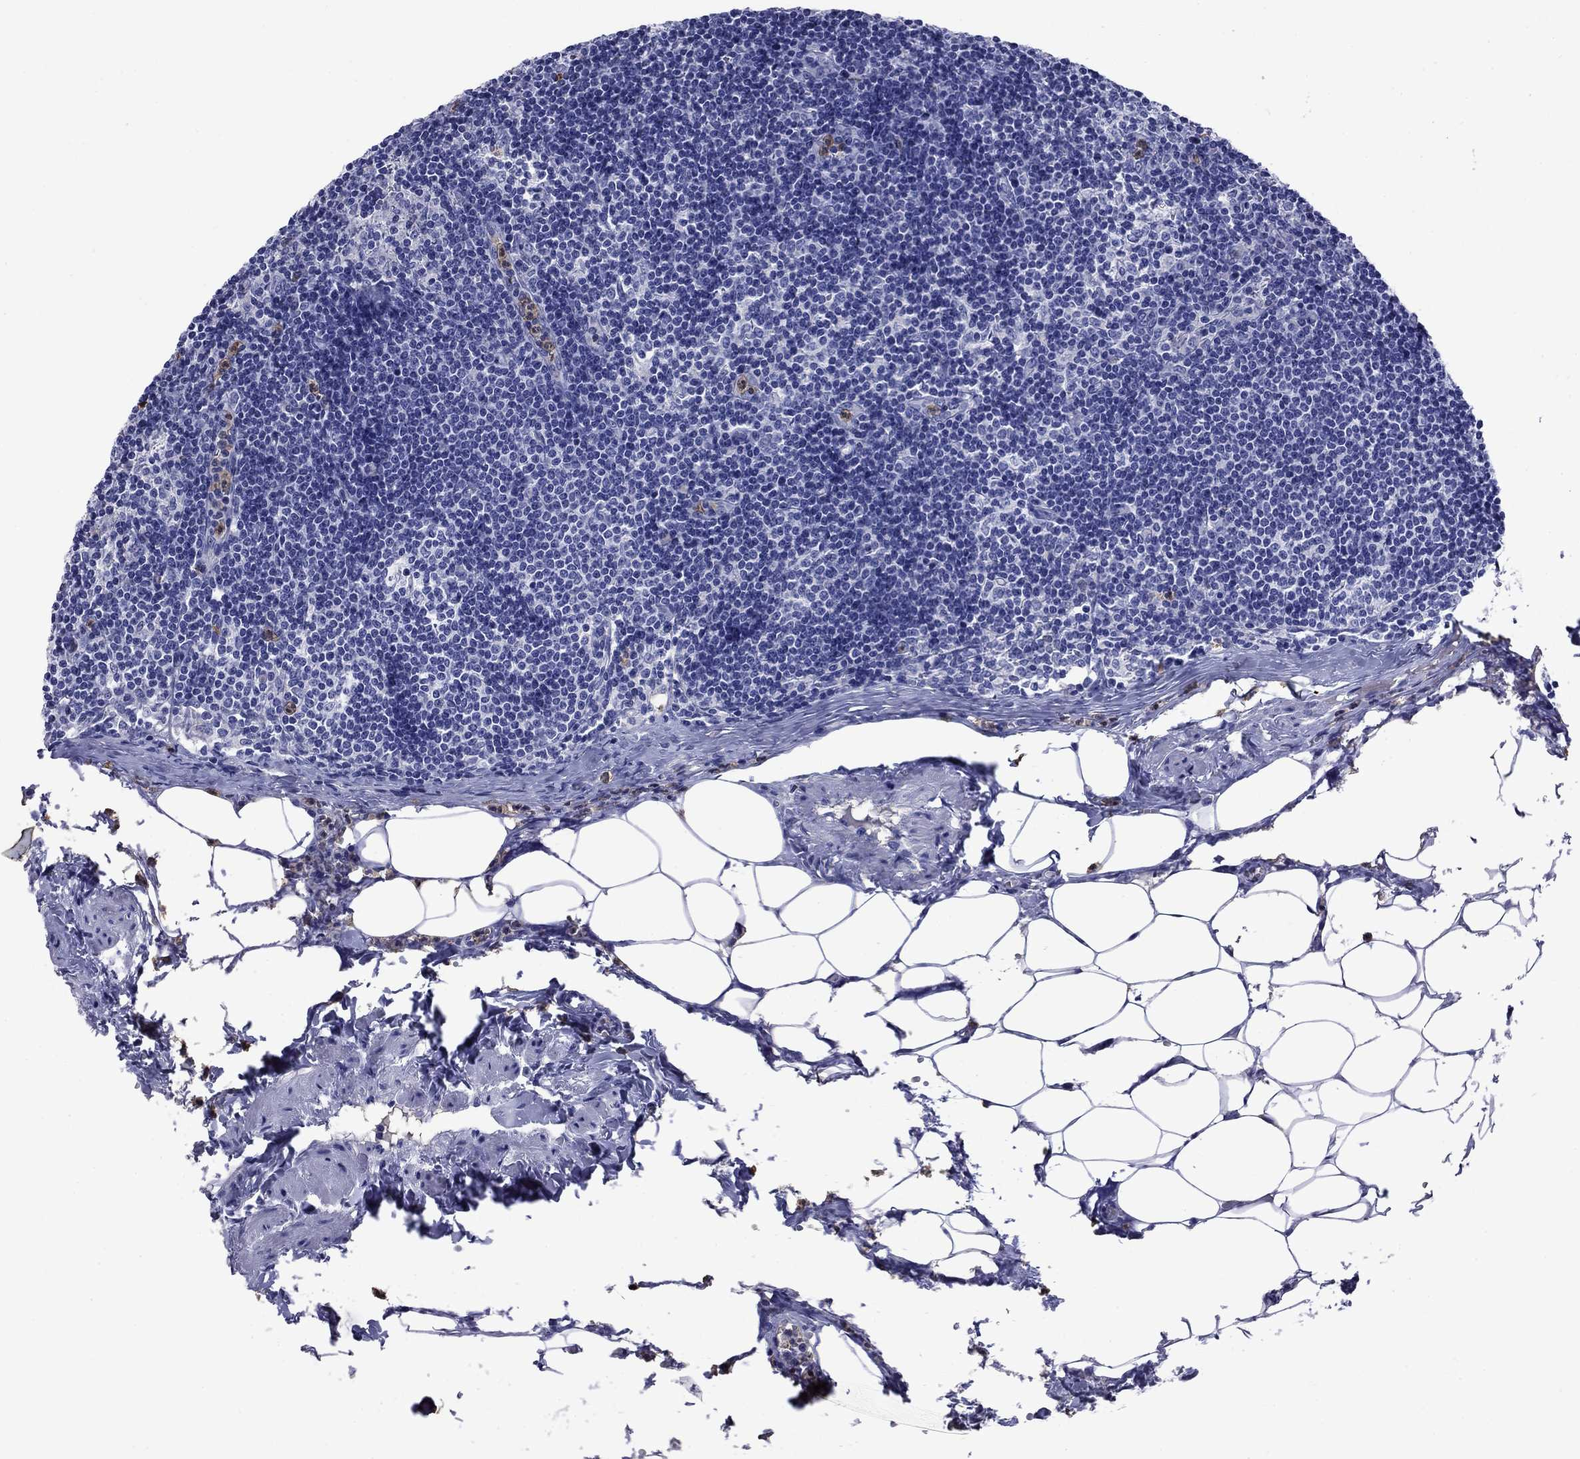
{"staining": {"intensity": "negative", "quantity": "none", "location": "none"}, "tissue": "lymph node", "cell_type": "Germinal center cells", "image_type": "normal", "snomed": [{"axis": "morphology", "description": "Normal tissue, NOS"}, {"axis": "topography", "description": "Lymph node"}], "caption": "Immunohistochemical staining of benign human lymph node reveals no significant expression in germinal center cells. (Stains: DAB IHC with hematoxylin counter stain, Microscopy: brightfield microscopy at high magnification).", "gene": "TFR2", "patient": {"sex": "female", "age": 51}}